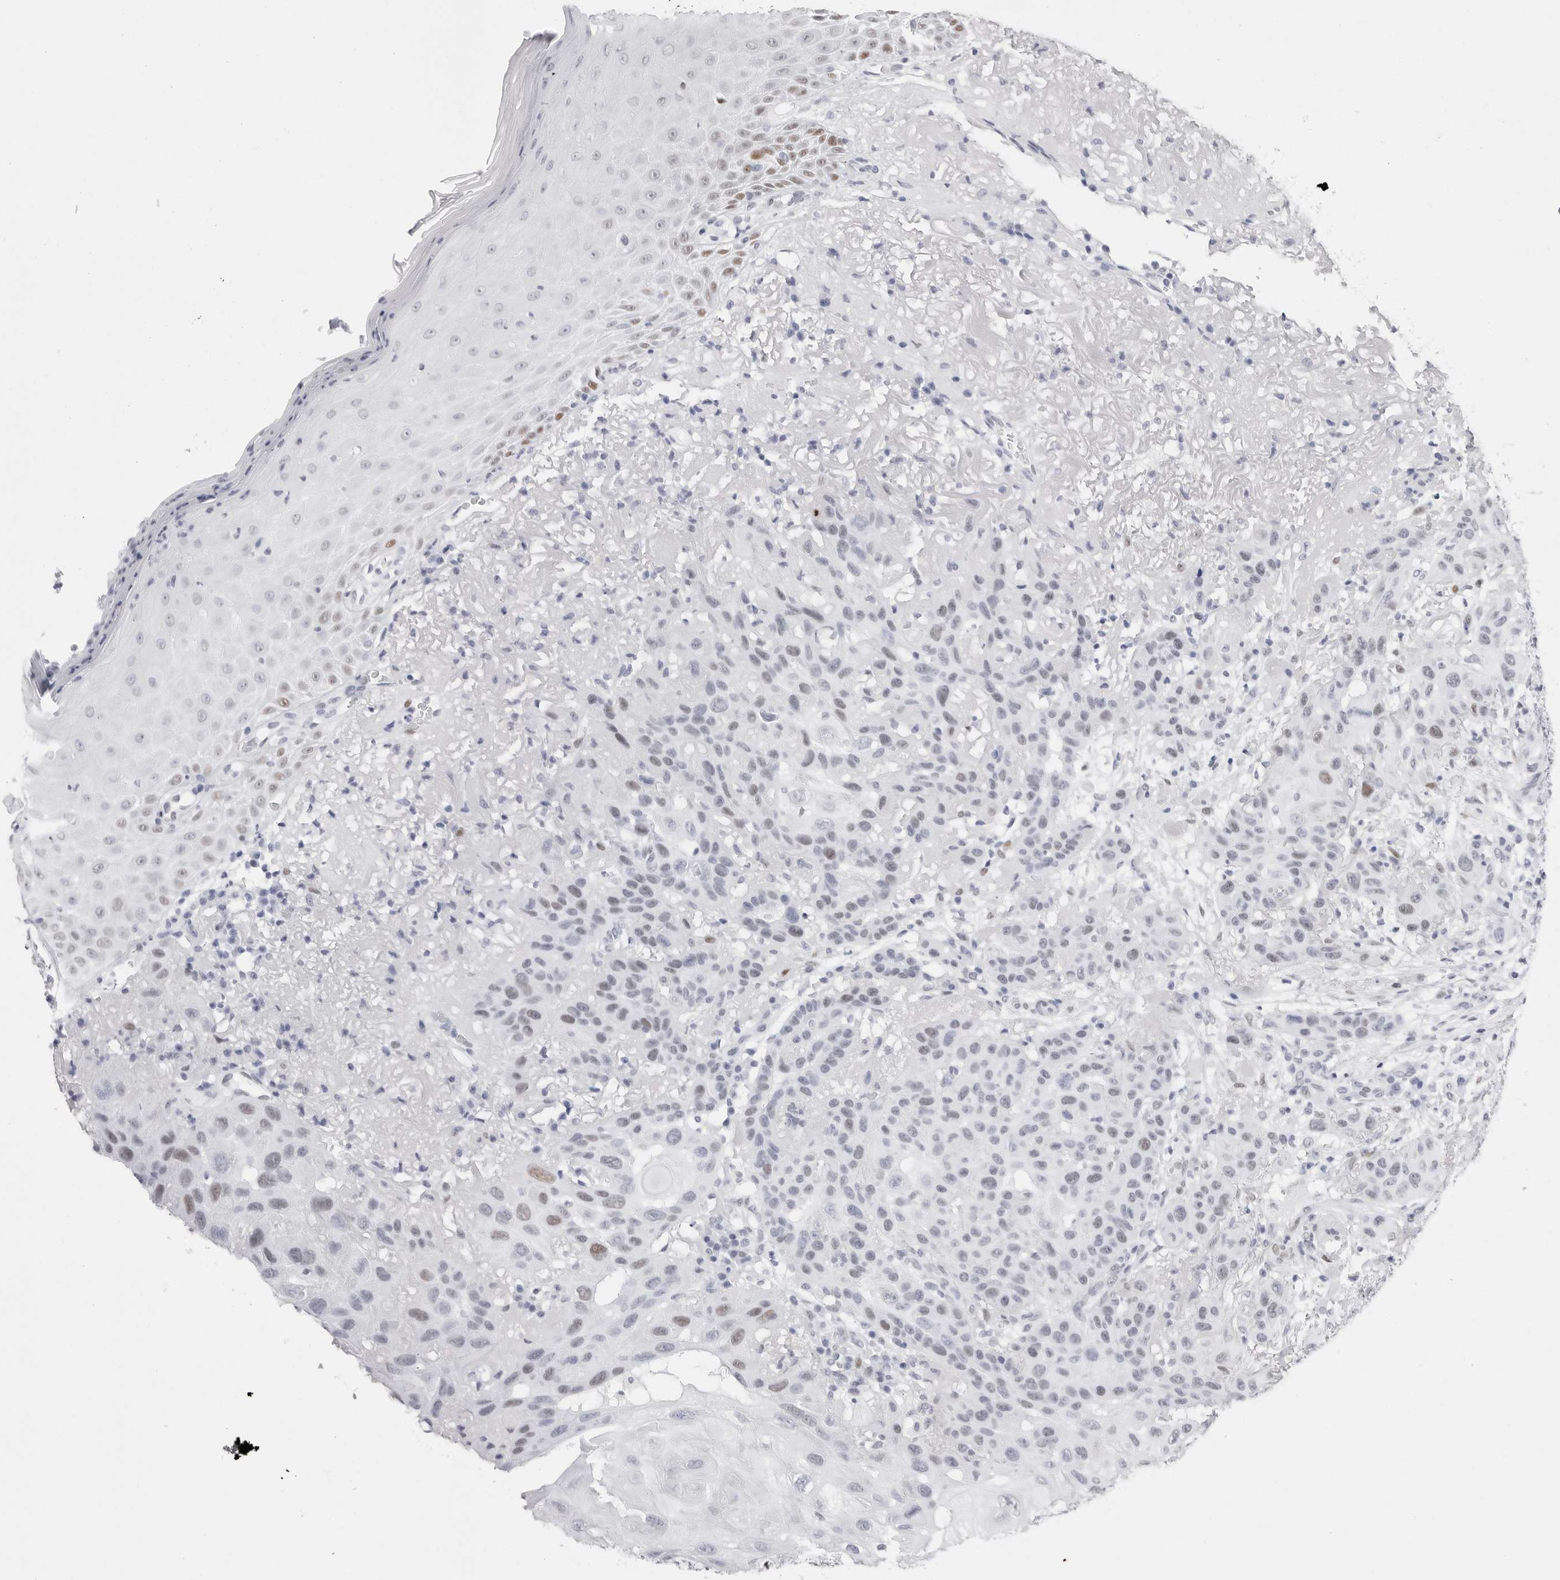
{"staining": {"intensity": "weak", "quantity": "<25%", "location": "nuclear"}, "tissue": "skin cancer", "cell_type": "Tumor cells", "image_type": "cancer", "snomed": [{"axis": "morphology", "description": "Normal tissue, NOS"}, {"axis": "morphology", "description": "Squamous cell carcinoma, NOS"}, {"axis": "topography", "description": "Skin"}], "caption": "This is a histopathology image of immunohistochemistry staining of skin cancer (squamous cell carcinoma), which shows no staining in tumor cells. Nuclei are stained in blue.", "gene": "NASP", "patient": {"sex": "female", "age": 96}}